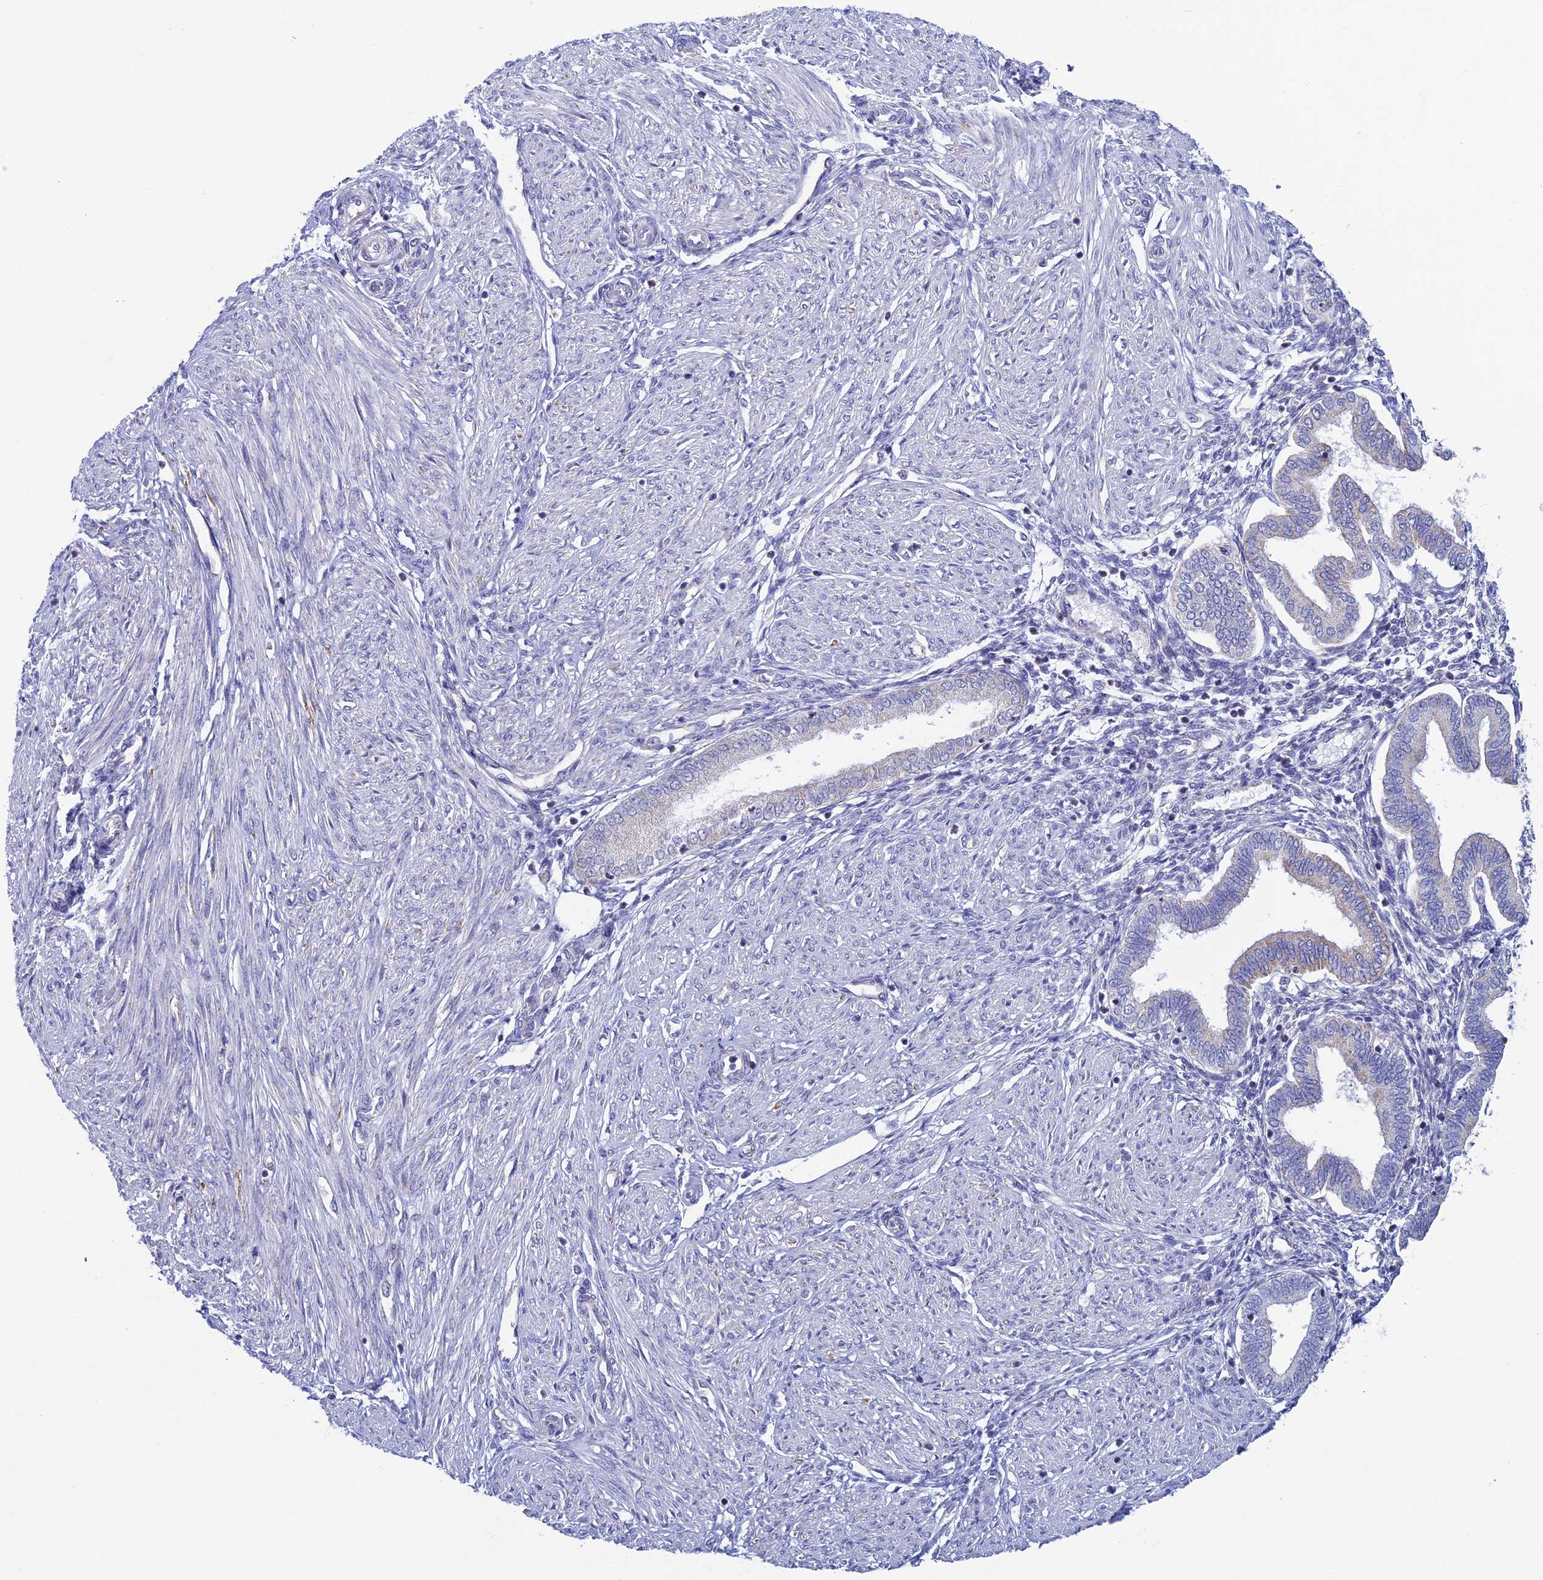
{"staining": {"intensity": "negative", "quantity": "none", "location": "none"}, "tissue": "endometrium", "cell_type": "Cells in endometrial stroma", "image_type": "normal", "snomed": [{"axis": "morphology", "description": "Normal tissue, NOS"}, {"axis": "topography", "description": "Endometrium"}], "caption": "This micrograph is of unremarkable endometrium stained with IHC to label a protein in brown with the nuclei are counter-stained blue. There is no expression in cells in endometrial stroma.", "gene": "MFSD12", "patient": {"sex": "female", "age": 53}}